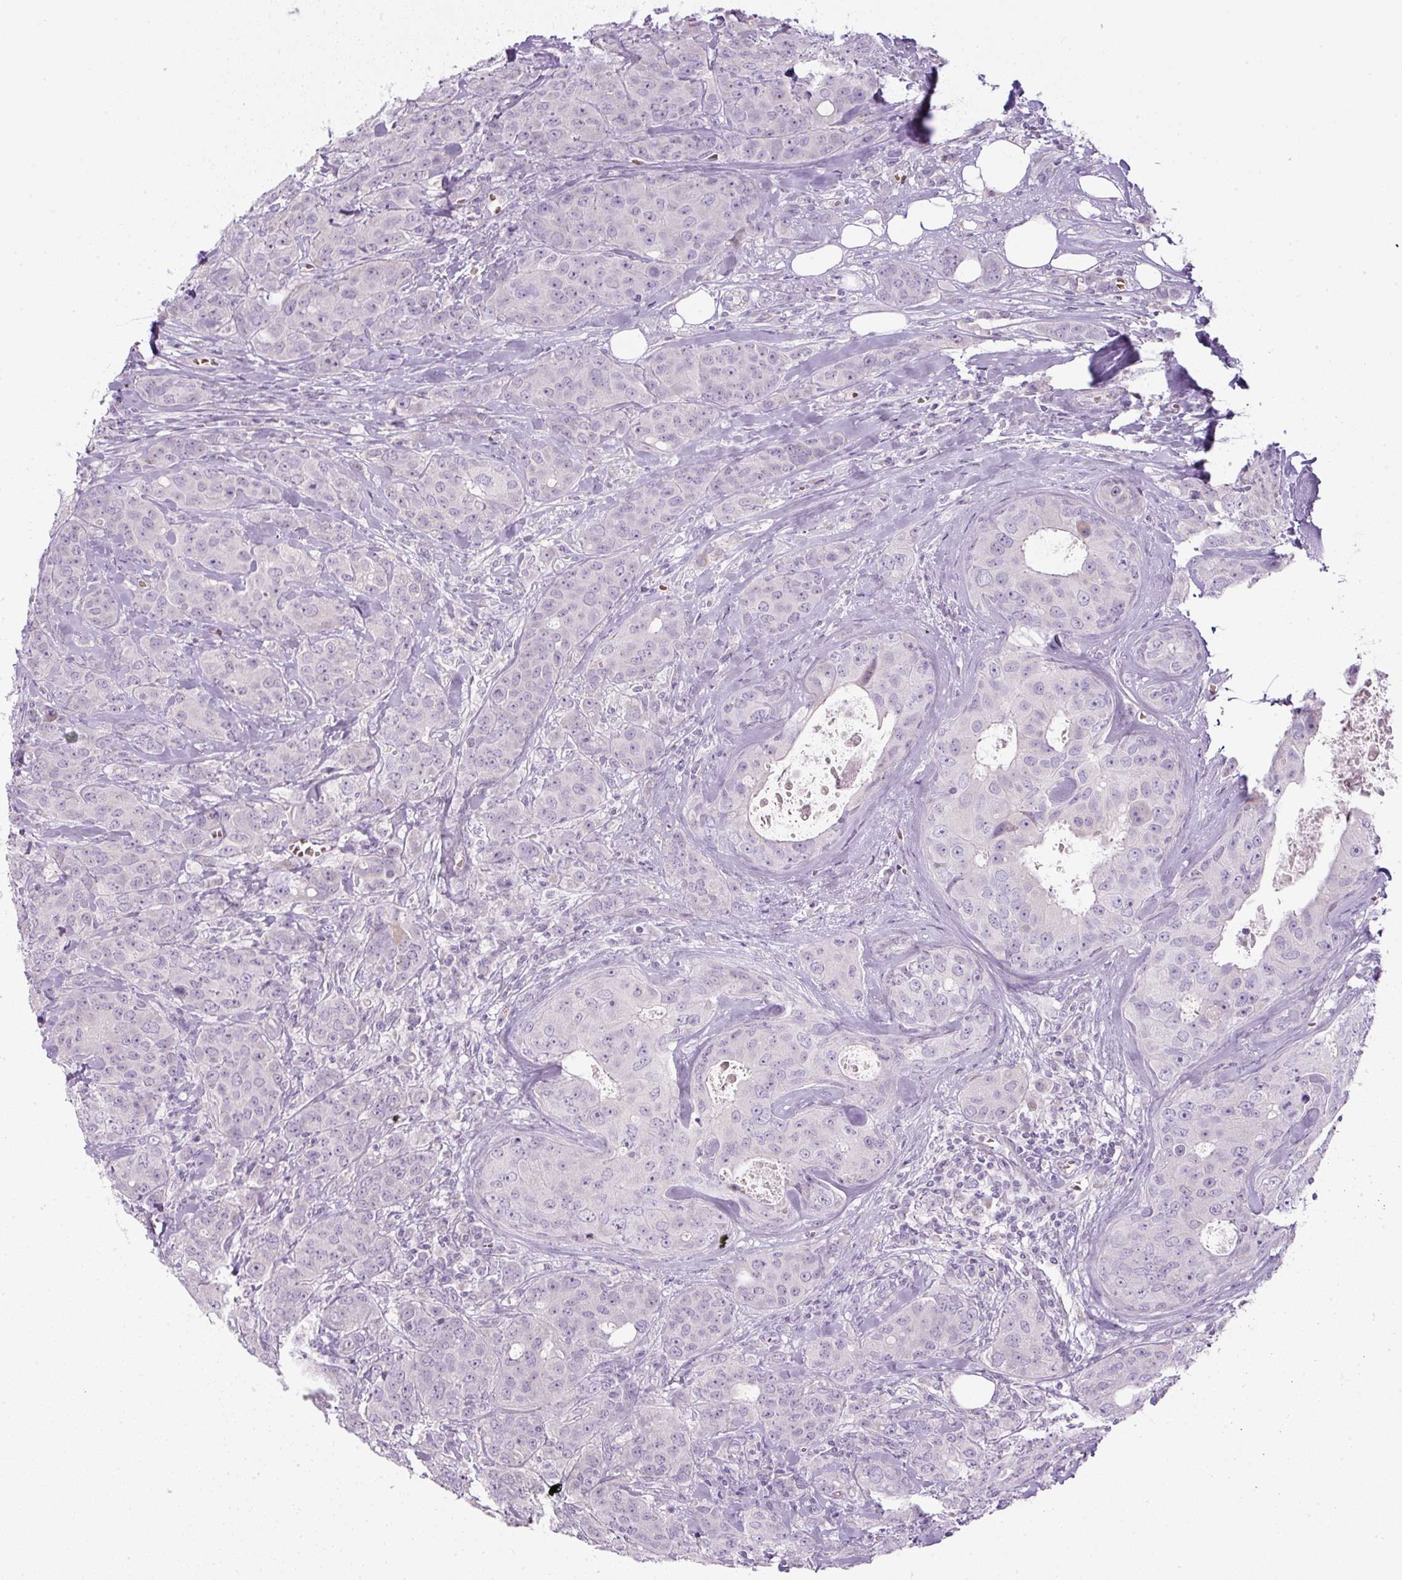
{"staining": {"intensity": "negative", "quantity": "none", "location": "none"}, "tissue": "breast cancer", "cell_type": "Tumor cells", "image_type": "cancer", "snomed": [{"axis": "morphology", "description": "Duct carcinoma"}, {"axis": "topography", "description": "Breast"}], "caption": "This is an immunohistochemistry (IHC) photomicrograph of human breast cancer (infiltrating ductal carcinoma). There is no positivity in tumor cells.", "gene": "FGFBP3", "patient": {"sex": "female", "age": 43}}